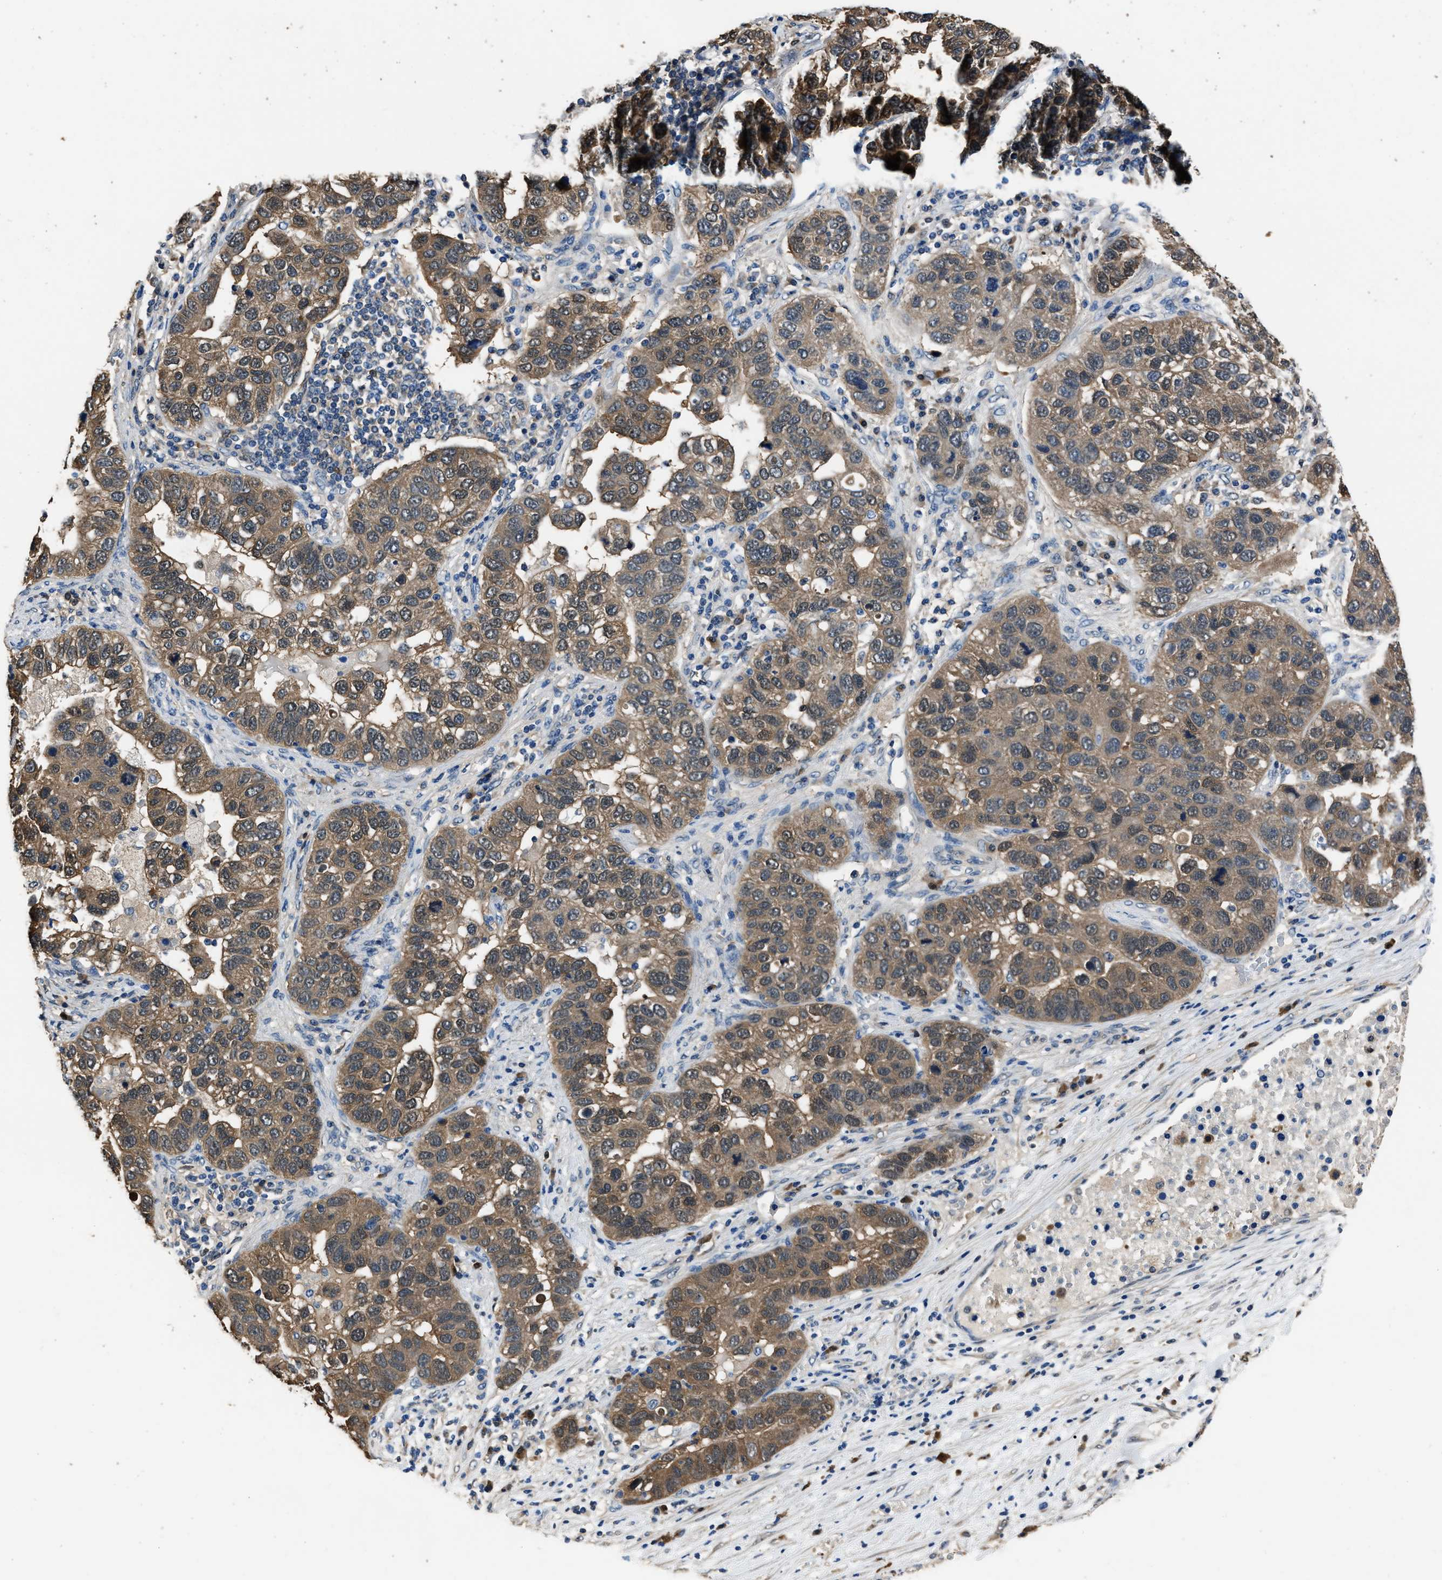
{"staining": {"intensity": "moderate", "quantity": ">75%", "location": "cytoplasmic/membranous"}, "tissue": "pancreatic cancer", "cell_type": "Tumor cells", "image_type": "cancer", "snomed": [{"axis": "morphology", "description": "Adenocarcinoma, NOS"}, {"axis": "topography", "description": "Pancreas"}], "caption": "Protein expression analysis of human pancreatic cancer (adenocarcinoma) reveals moderate cytoplasmic/membranous positivity in about >75% of tumor cells.", "gene": "GSTP1", "patient": {"sex": "female", "age": 61}}